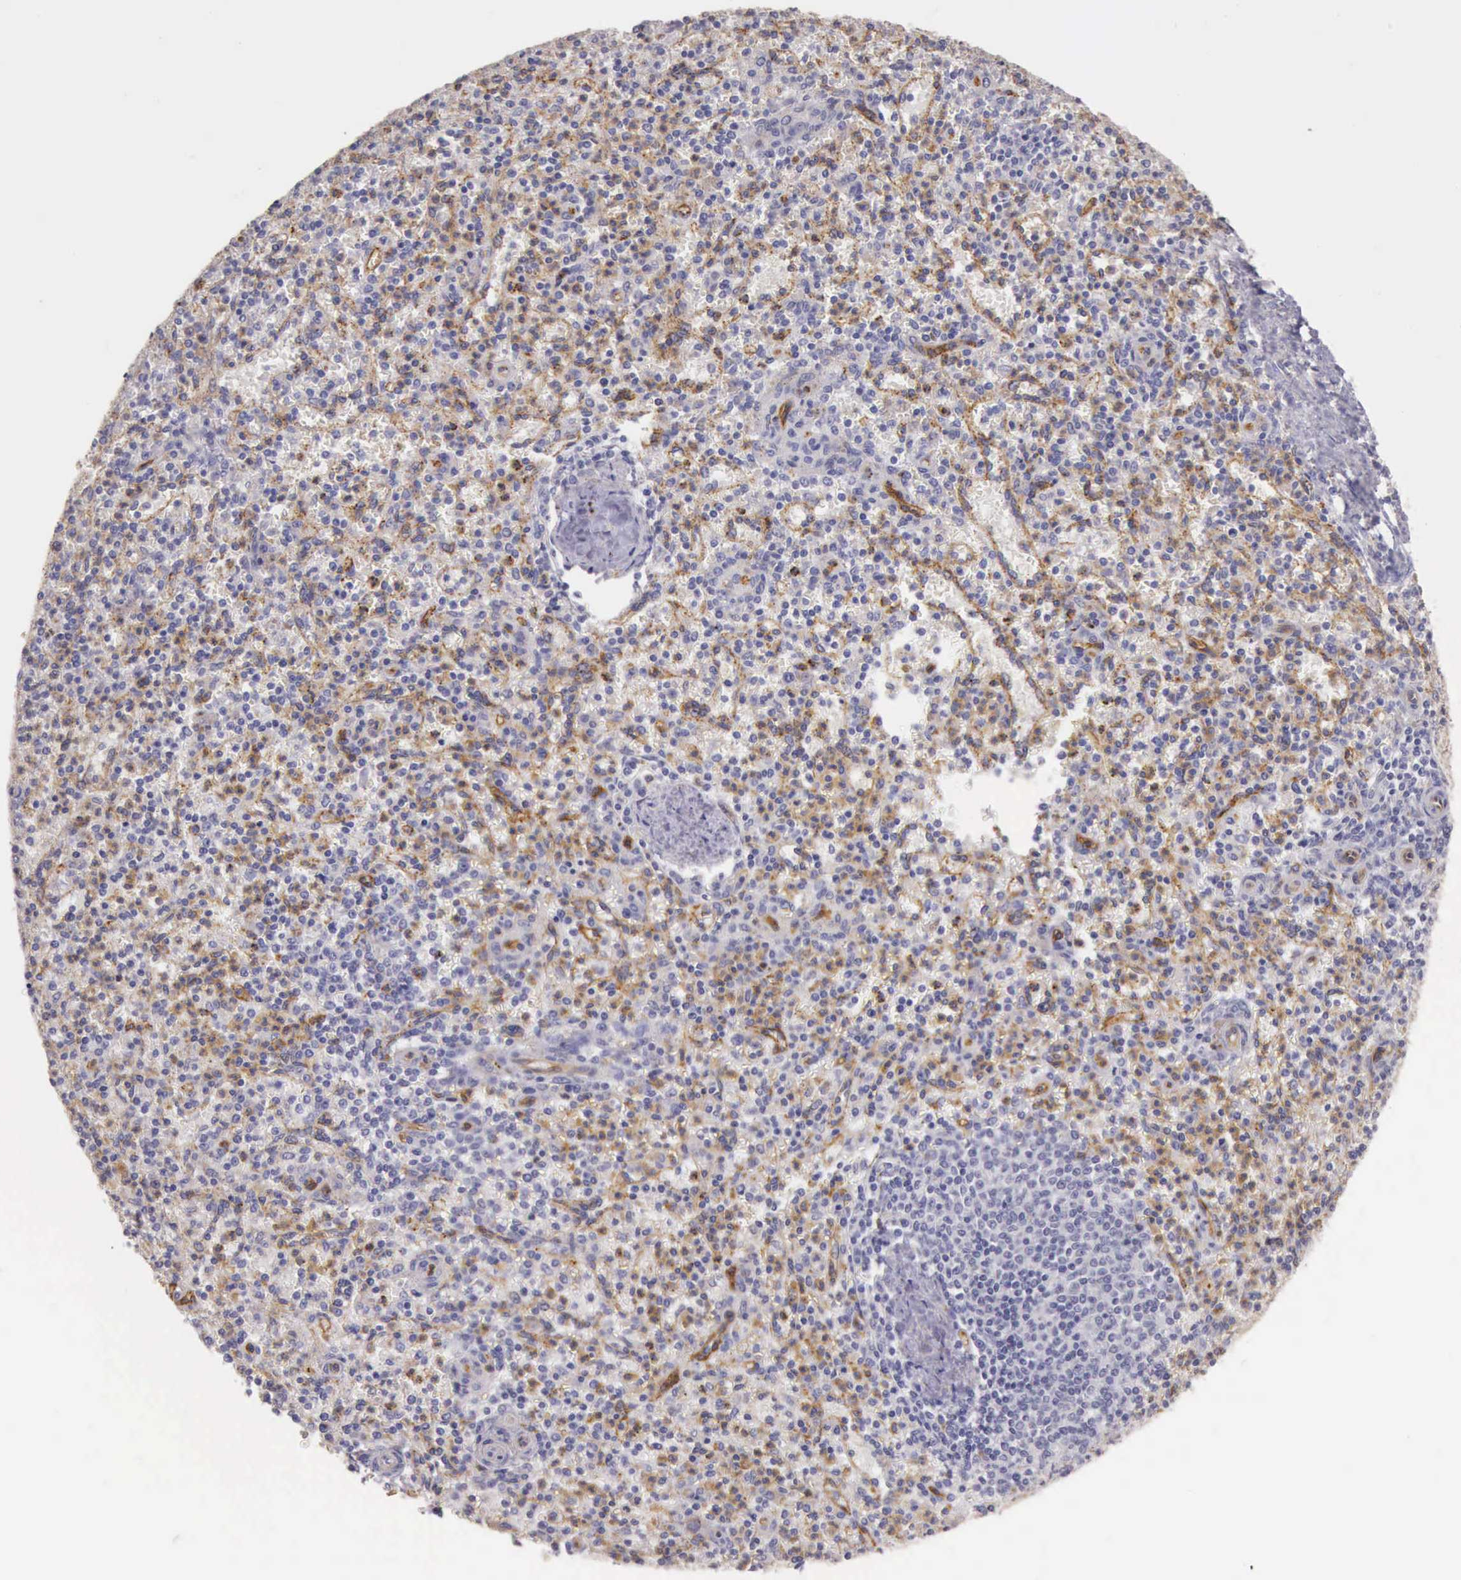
{"staining": {"intensity": "negative", "quantity": "none", "location": "none"}, "tissue": "spleen", "cell_type": "Cells in red pulp", "image_type": "normal", "snomed": [{"axis": "morphology", "description": "Normal tissue, NOS"}, {"axis": "topography", "description": "Spleen"}], "caption": "Cells in red pulp show no significant staining in benign spleen. The staining is performed using DAB (3,3'-diaminobenzidine) brown chromogen with nuclei counter-stained in using hematoxylin.", "gene": "TCEANC", "patient": {"sex": "male", "age": 72}}